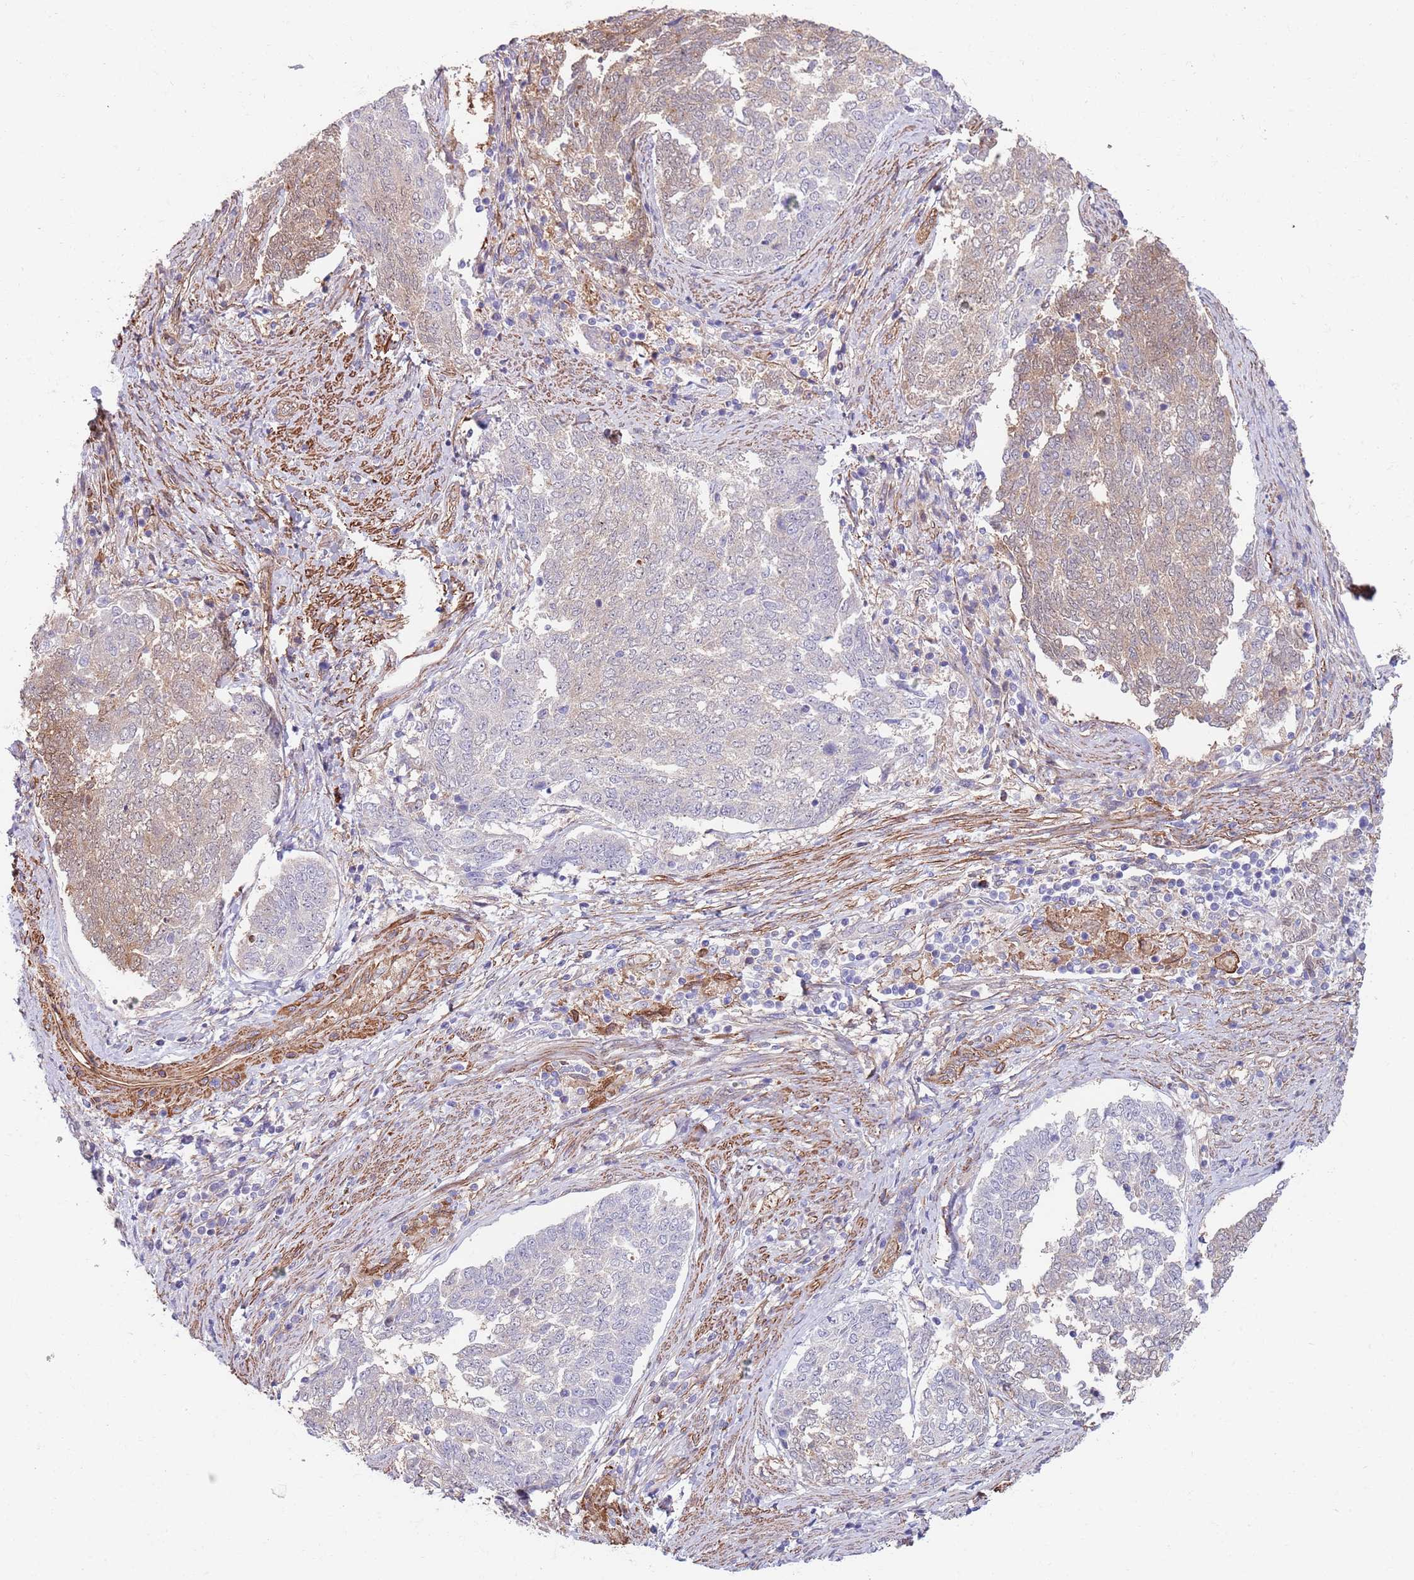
{"staining": {"intensity": "moderate", "quantity": "<25%", "location": "cytoplasmic/membranous"}, "tissue": "endometrial cancer", "cell_type": "Tumor cells", "image_type": "cancer", "snomed": [{"axis": "morphology", "description": "Adenocarcinoma, NOS"}, {"axis": "topography", "description": "Endometrium"}], "caption": "Adenocarcinoma (endometrial) stained for a protein demonstrates moderate cytoplasmic/membranous positivity in tumor cells.", "gene": "BPNT1", "patient": {"sex": "female", "age": 80}}